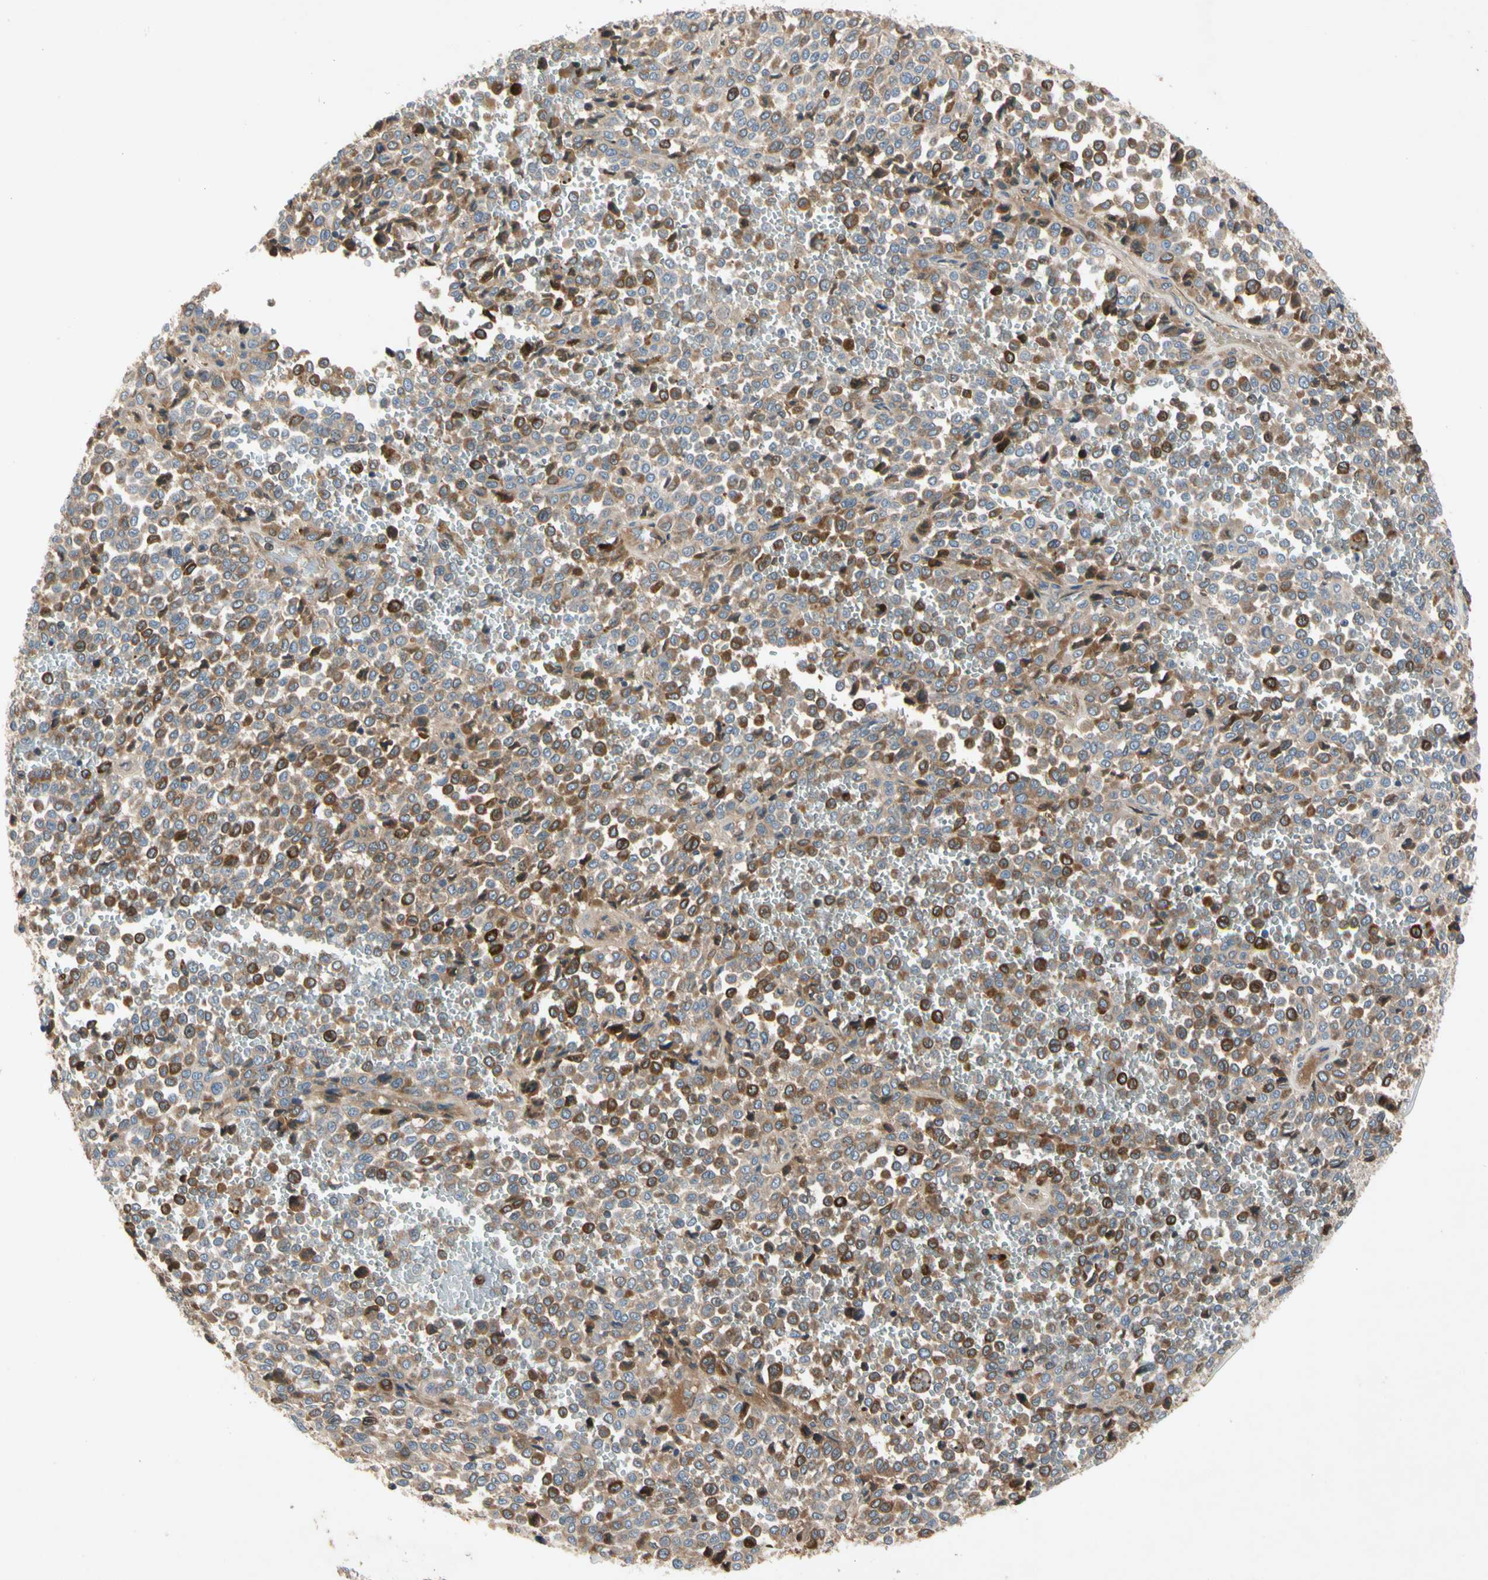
{"staining": {"intensity": "strong", "quantity": "<25%", "location": "cytoplasmic/membranous"}, "tissue": "melanoma", "cell_type": "Tumor cells", "image_type": "cancer", "snomed": [{"axis": "morphology", "description": "Malignant melanoma, Metastatic site"}, {"axis": "topography", "description": "Pancreas"}], "caption": "Human malignant melanoma (metastatic site) stained with a brown dye exhibits strong cytoplasmic/membranous positive staining in approximately <25% of tumor cells.", "gene": "CRTAC1", "patient": {"sex": "female", "age": 30}}